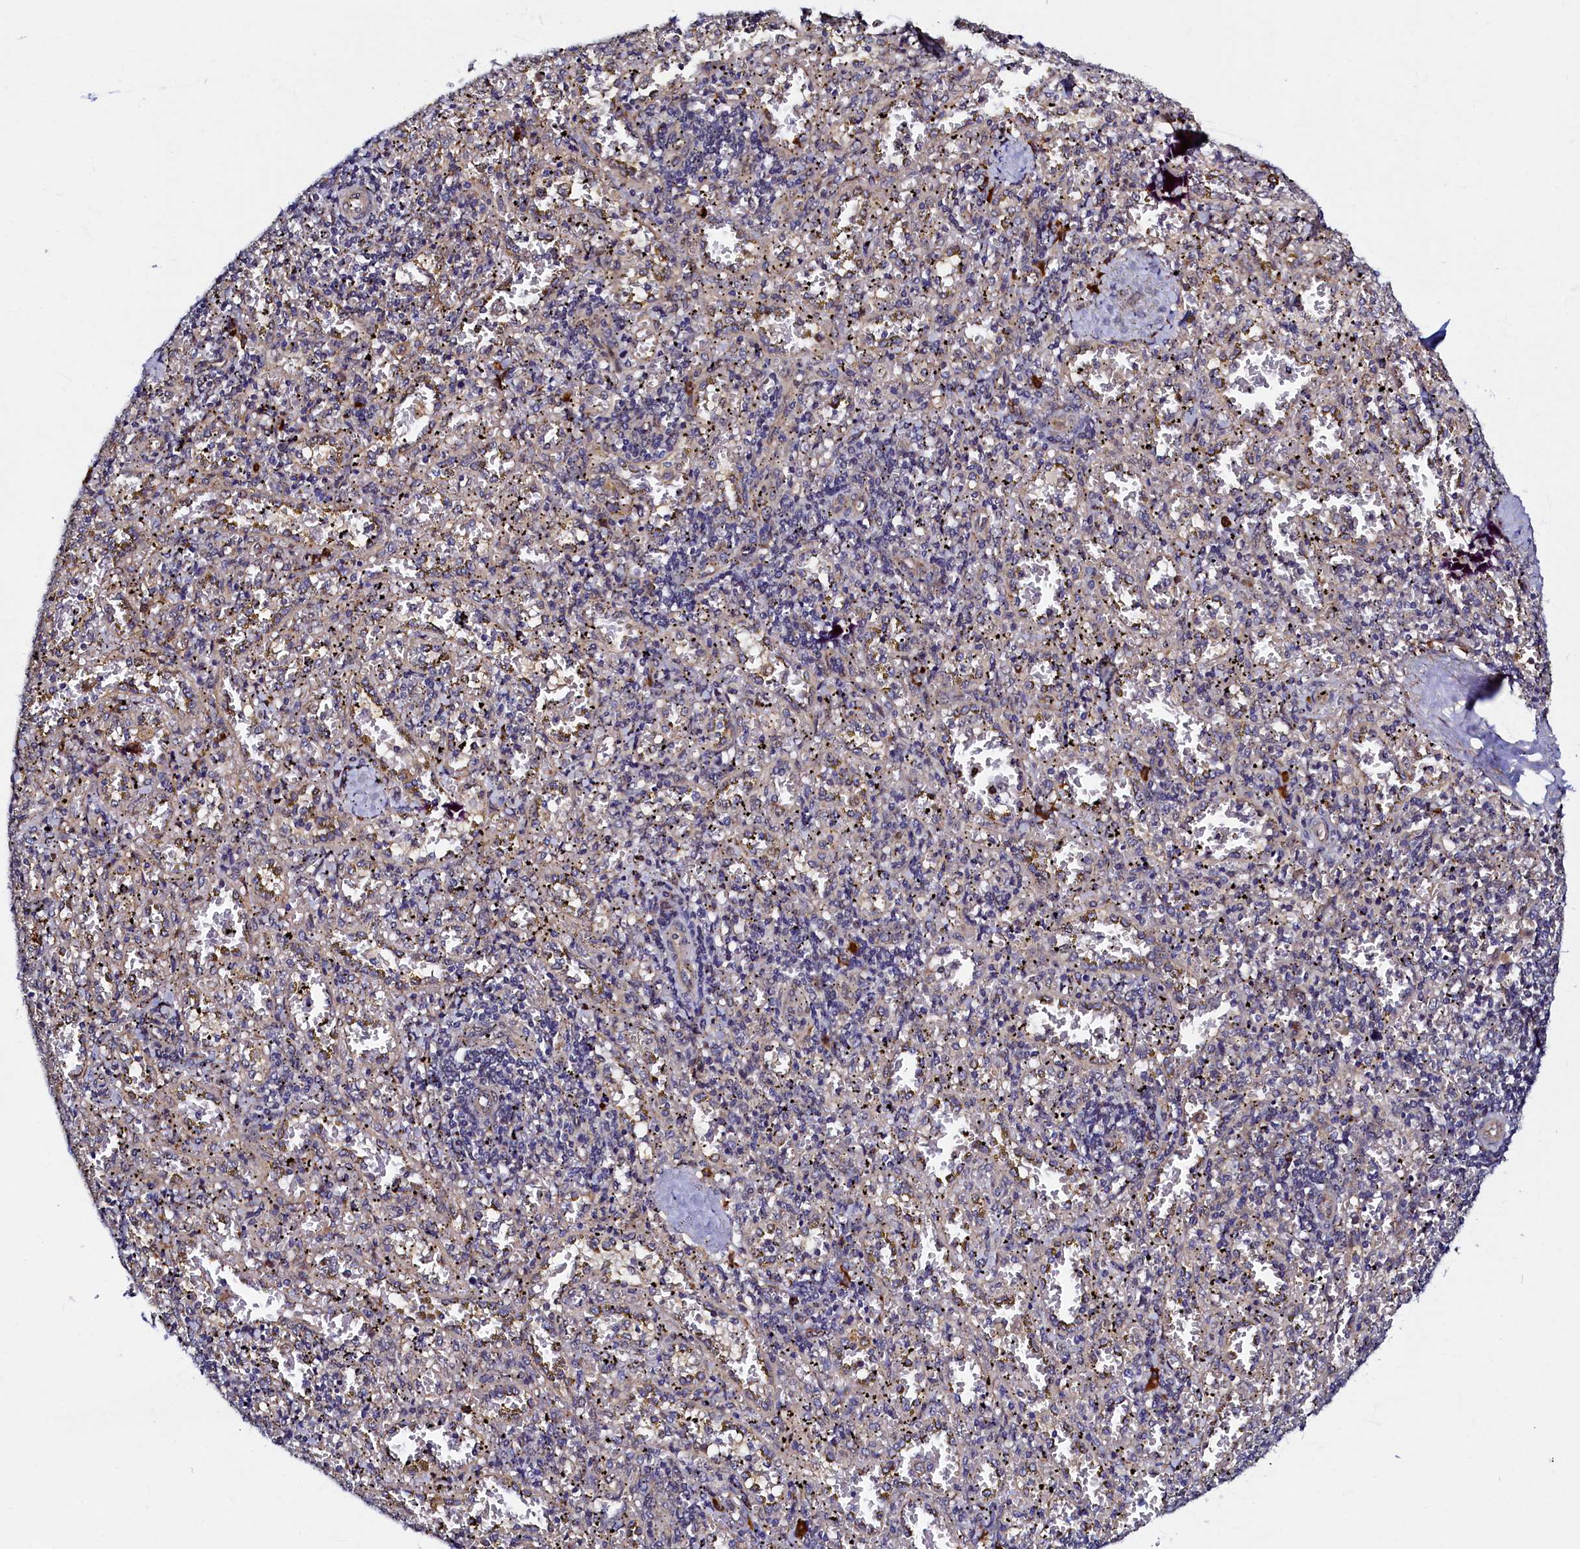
{"staining": {"intensity": "negative", "quantity": "none", "location": "none"}, "tissue": "spleen", "cell_type": "Cells in red pulp", "image_type": "normal", "snomed": [{"axis": "morphology", "description": "Normal tissue, NOS"}, {"axis": "topography", "description": "Spleen"}], "caption": "Immunohistochemistry image of benign spleen: human spleen stained with DAB demonstrates no significant protein expression in cells in red pulp. (Immunohistochemistry, brightfield microscopy, high magnification).", "gene": "SLC16A14", "patient": {"sex": "male", "age": 11}}